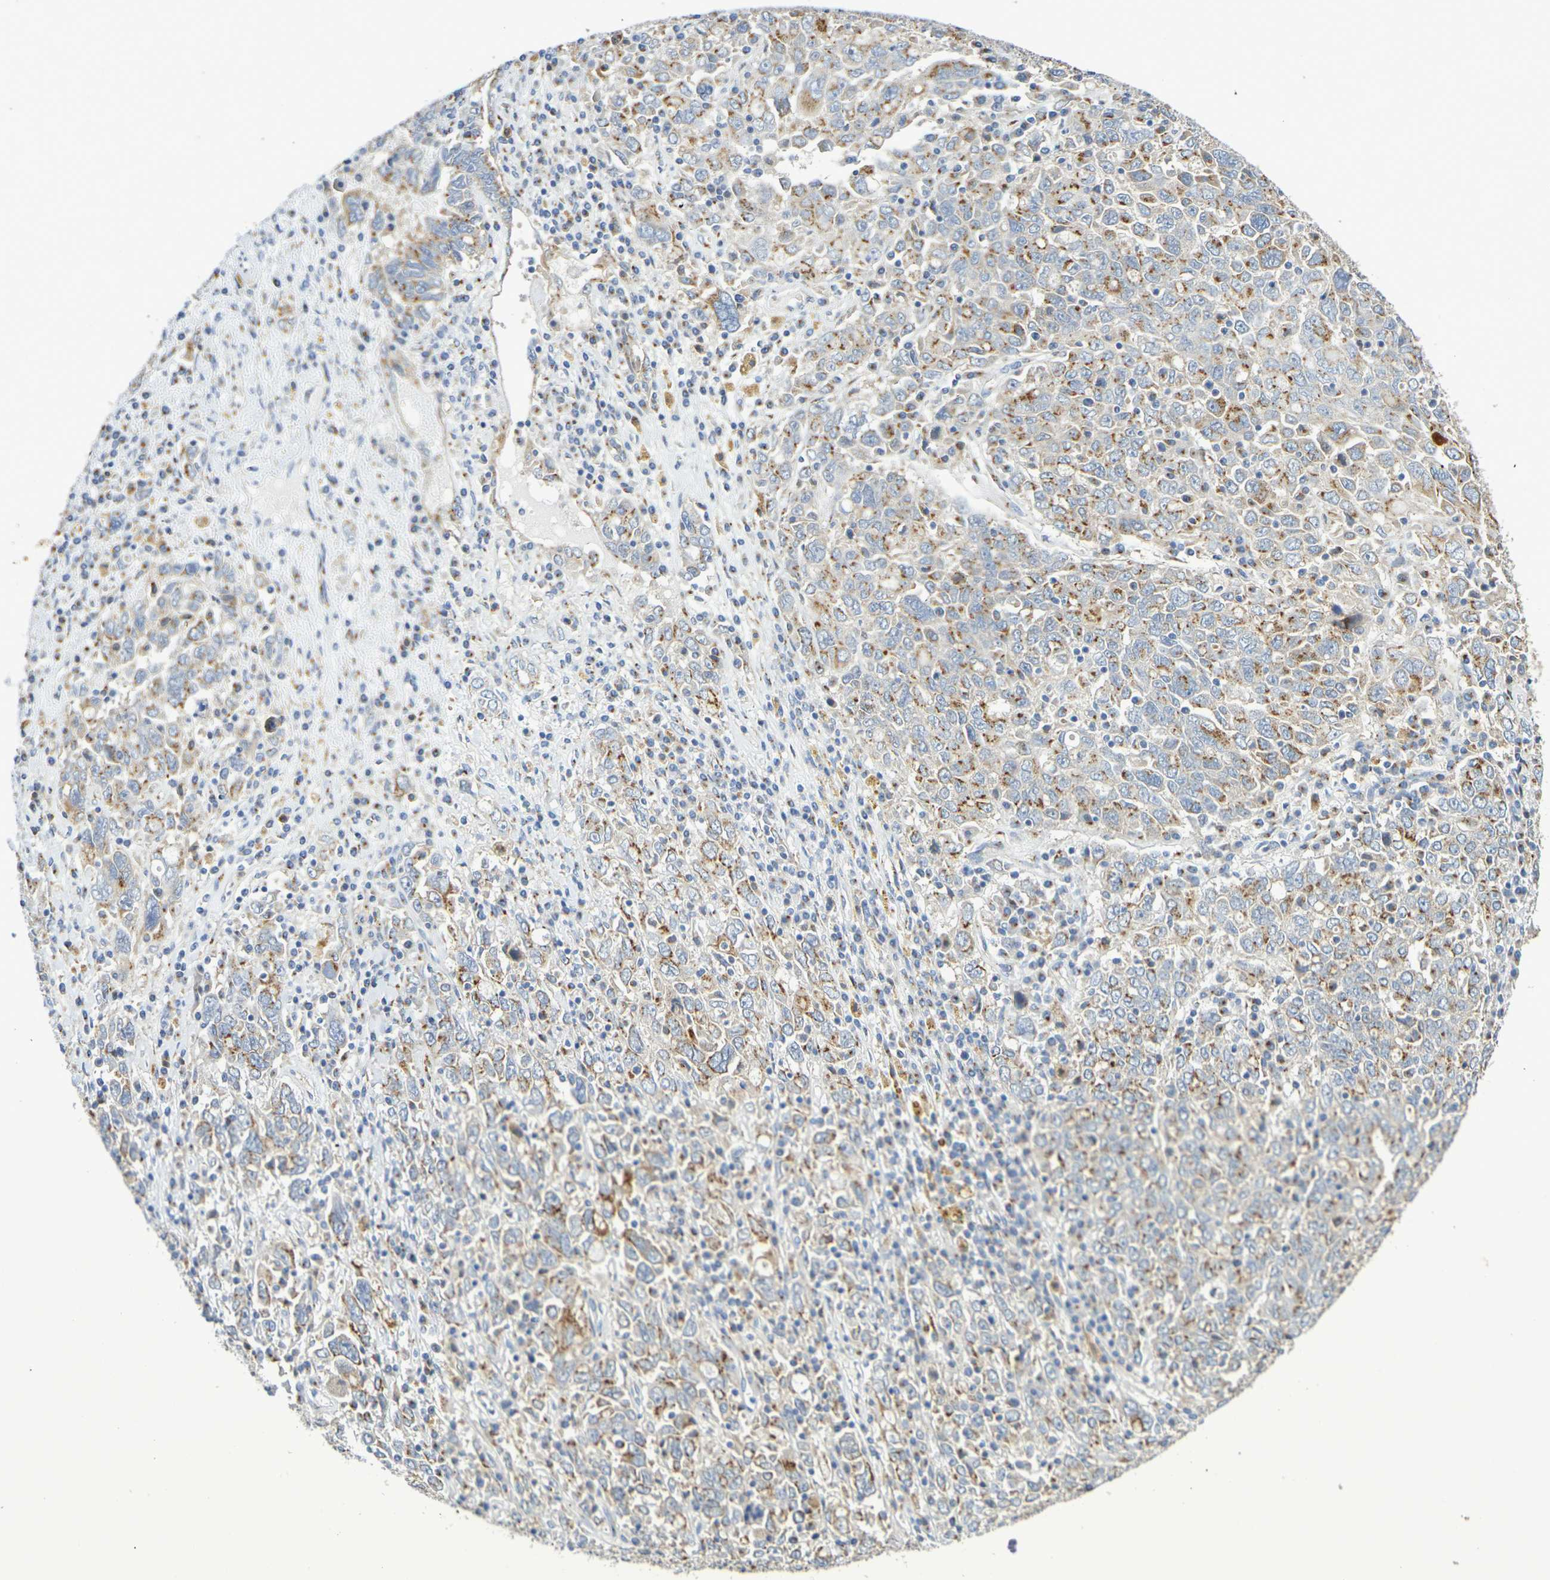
{"staining": {"intensity": "moderate", "quantity": ">75%", "location": "cytoplasmic/membranous"}, "tissue": "ovarian cancer", "cell_type": "Tumor cells", "image_type": "cancer", "snomed": [{"axis": "morphology", "description": "Carcinoma, endometroid"}, {"axis": "topography", "description": "Ovary"}], "caption": "Immunohistochemical staining of endometroid carcinoma (ovarian) demonstrates medium levels of moderate cytoplasmic/membranous staining in approximately >75% of tumor cells. (DAB IHC, brown staining for protein, blue staining for nuclei).", "gene": "DCP2", "patient": {"sex": "female", "age": 62}}